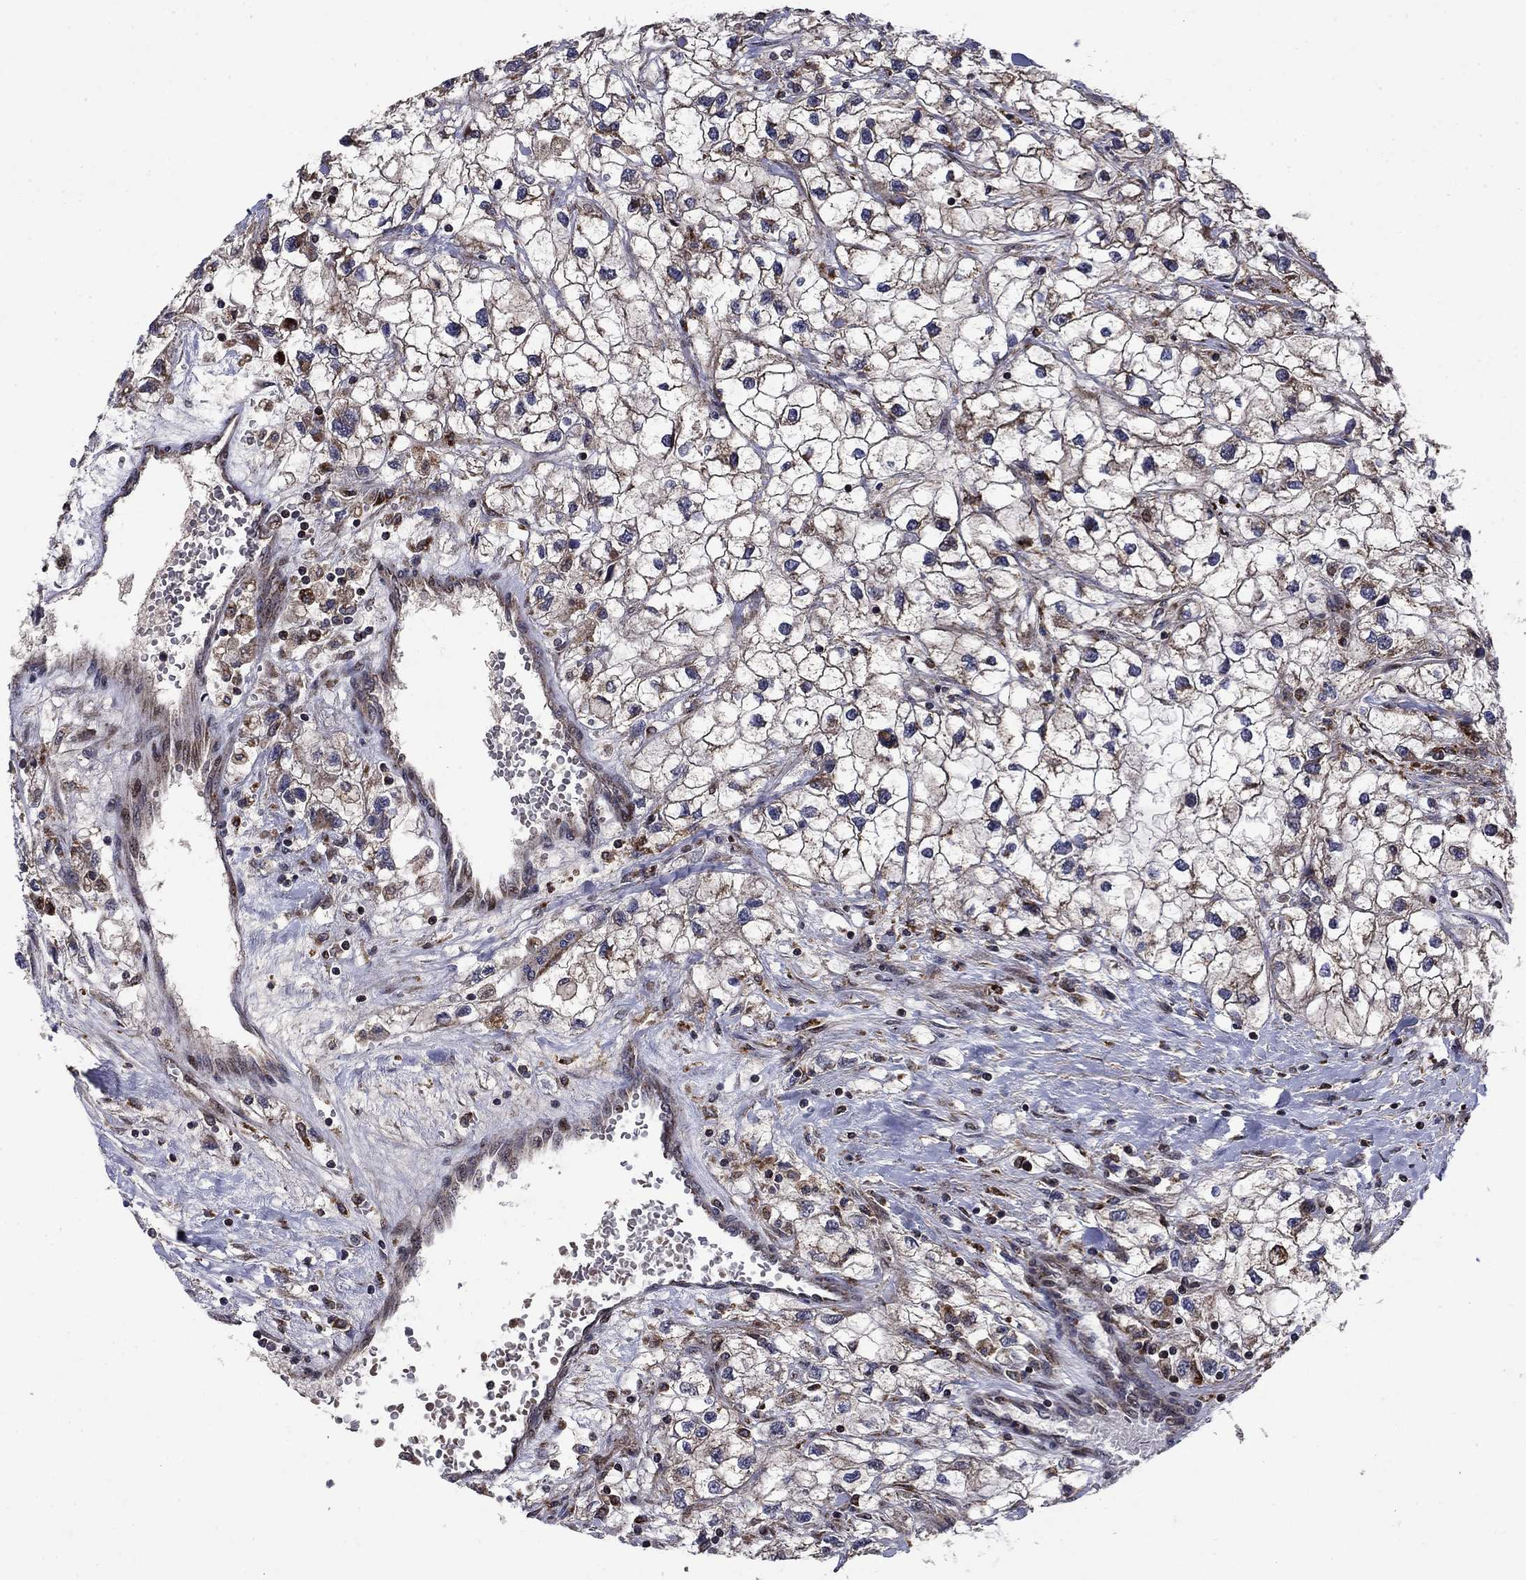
{"staining": {"intensity": "moderate", "quantity": "25%-75%", "location": "cytoplasmic/membranous"}, "tissue": "renal cancer", "cell_type": "Tumor cells", "image_type": "cancer", "snomed": [{"axis": "morphology", "description": "Adenocarcinoma, NOS"}, {"axis": "topography", "description": "Kidney"}], "caption": "A brown stain highlights moderate cytoplasmic/membranous expression of a protein in human renal cancer (adenocarcinoma) tumor cells.", "gene": "AGTPBP1", "patient": {"sex": "male", "age": 59}}